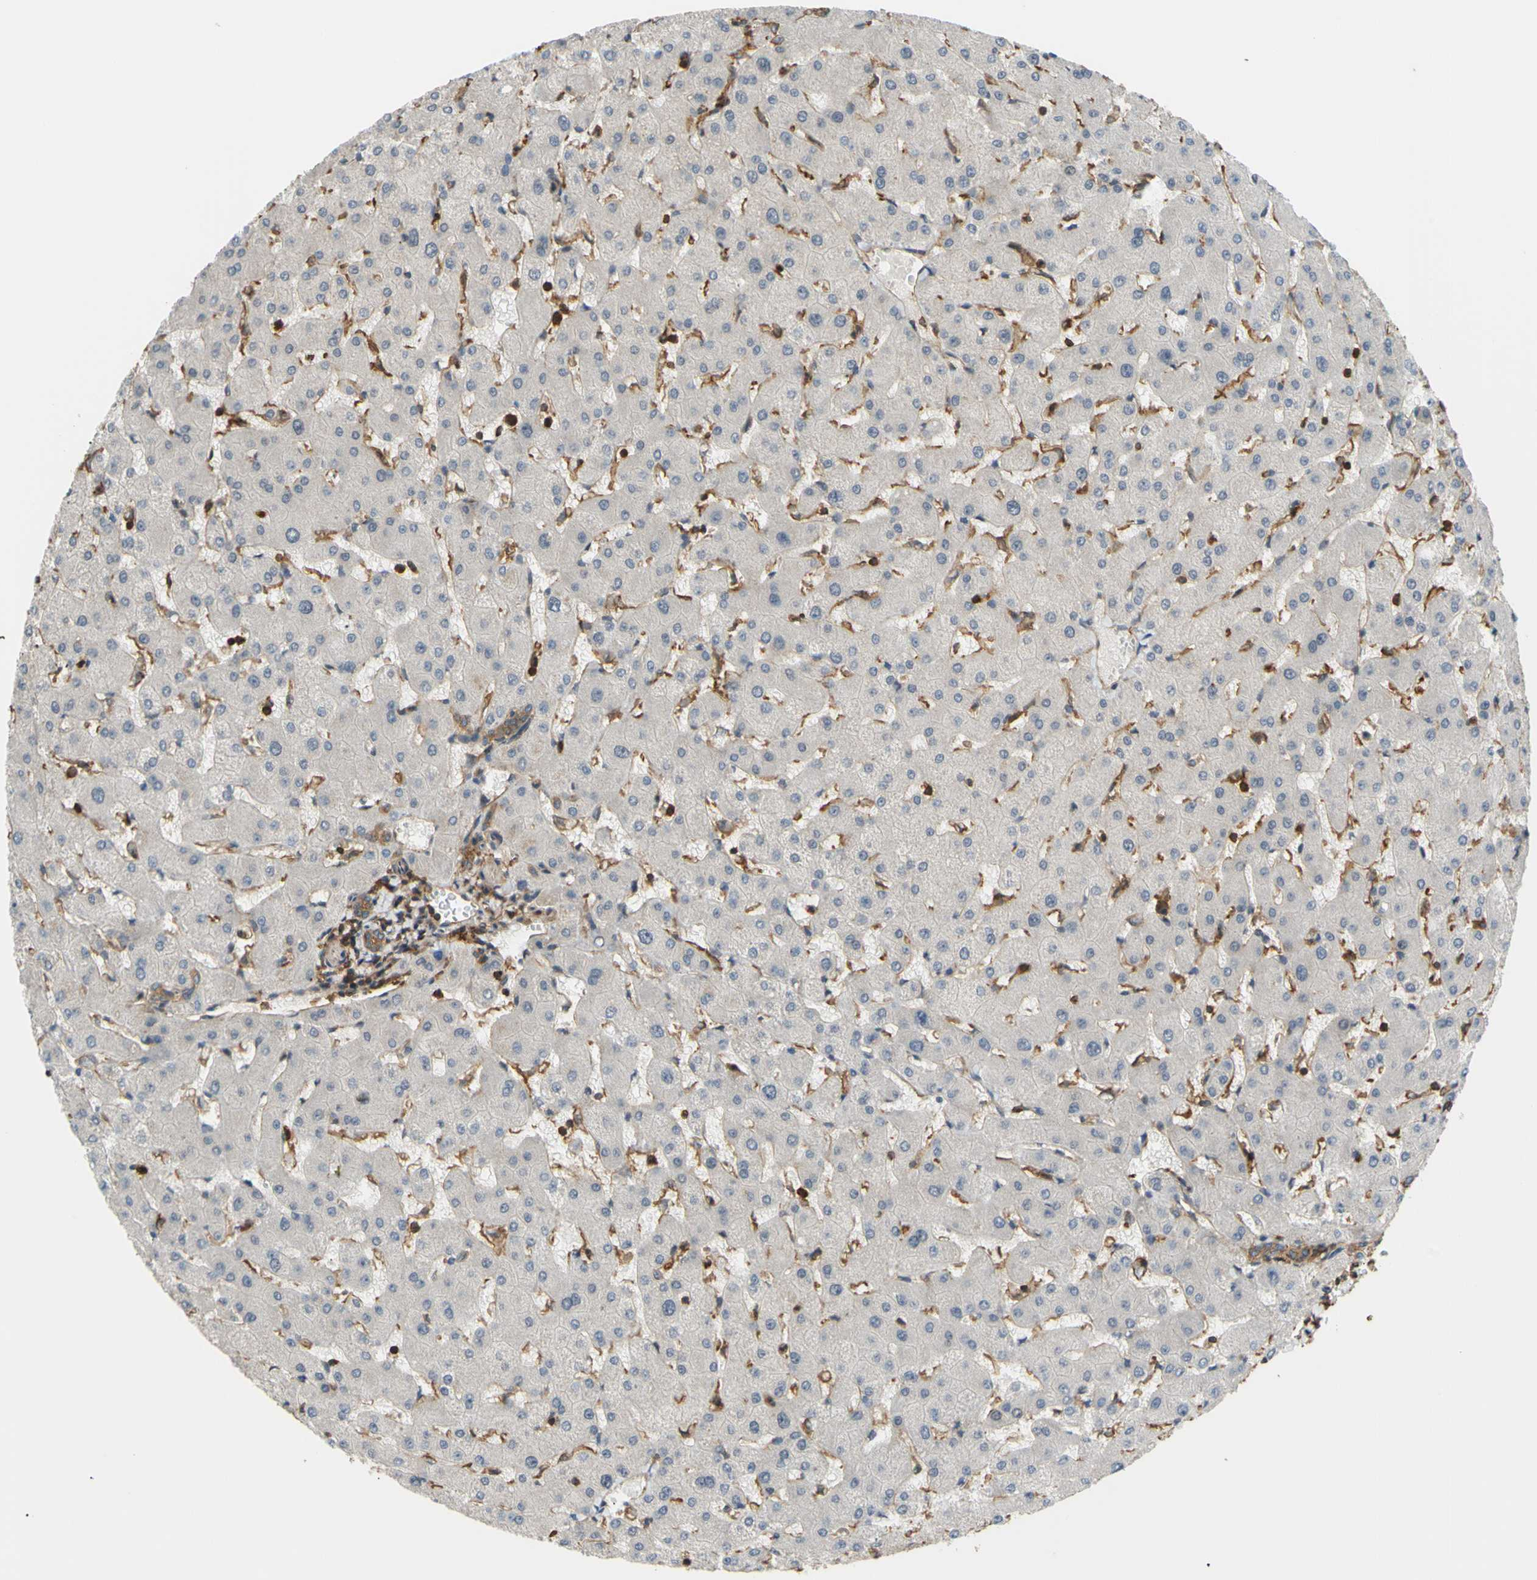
{"staining": {"intensity": "moderate", "quantity": ">75%", "location": "cytoplasmic/membranous"}, "tissue": "liver", "cell_type": "Cholangiocytes", "image_type": "normal", "snomed": [{"axis": "morphology", "description": "Normal tissue, NOS"}, {"axis": "topography", "description": "Liver"}], "caption": "Immunohistochemistry (IHC) of benign liver demonstrates medium levels of moderate cytoplasmic/membranous positivity in approximately >75% of cholangiocytes. Immunohistochemistry (IHC) stains the protein in brown and the nuclei are stained blue.", "gene": "ADD3", "patient": {"sex": "female", "age": 63}}